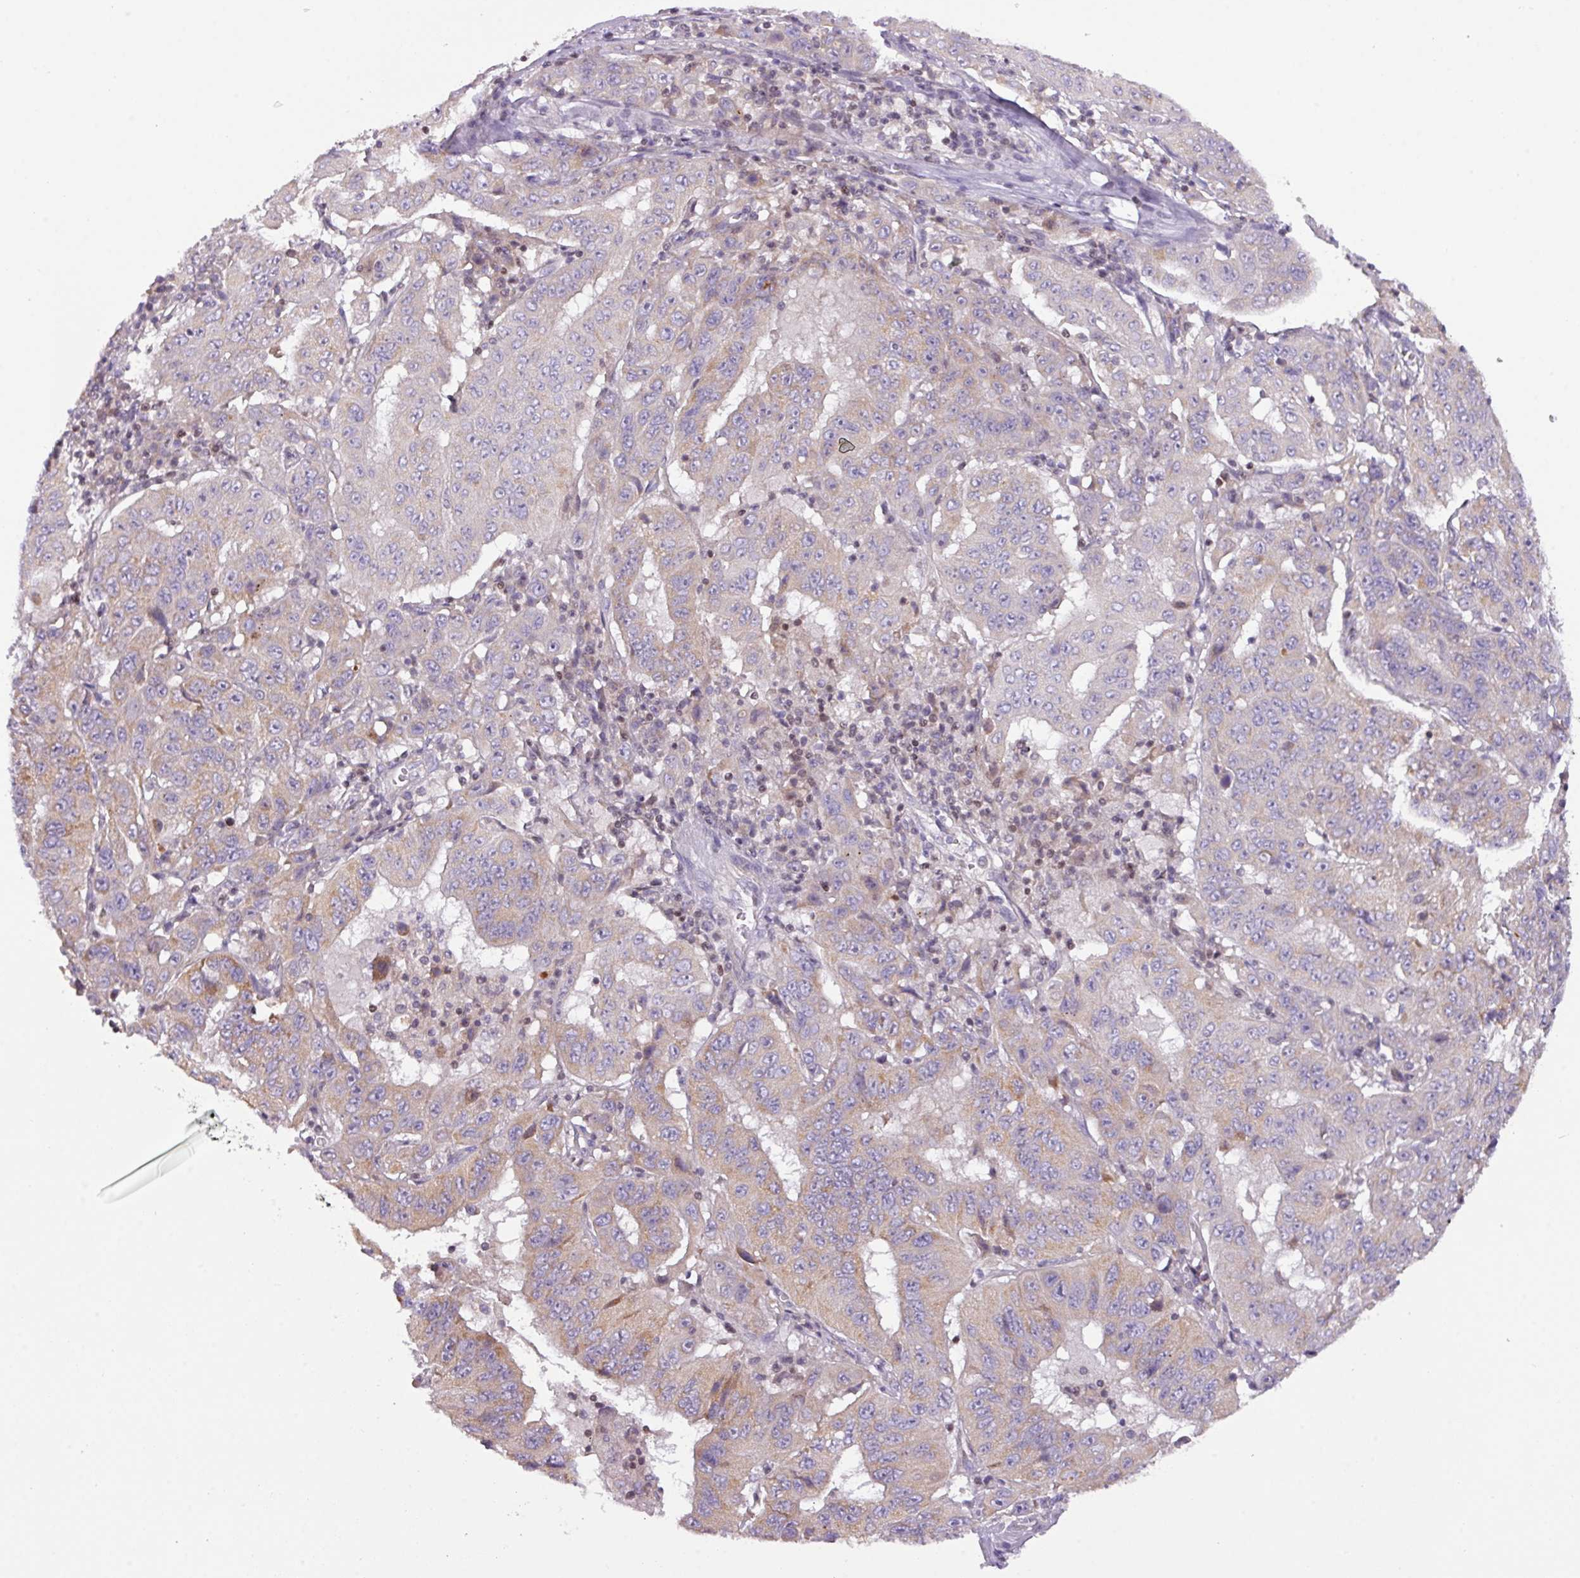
{"staining": {"intensity": "weak", "quantity": "25%-75%", "location": "cytoplasmic/membranous"}, "tissue": "pancreatic cancer", "cell_type": "Tumor cells", "image_type": "cancer", "snomed": [{"axis": "morphology", "description": "Adenocarcinoma, NOS"}, {"axis": "topography", "description": "Pancreas"}], "caption": "A brown stain labels weak cytoplasmic/membranous staining of a protein in human adenocarcinoma (pancreatic) tumor cells.", "gene": "ZNF394", "patient": {"sex": "male", "age": 63}}